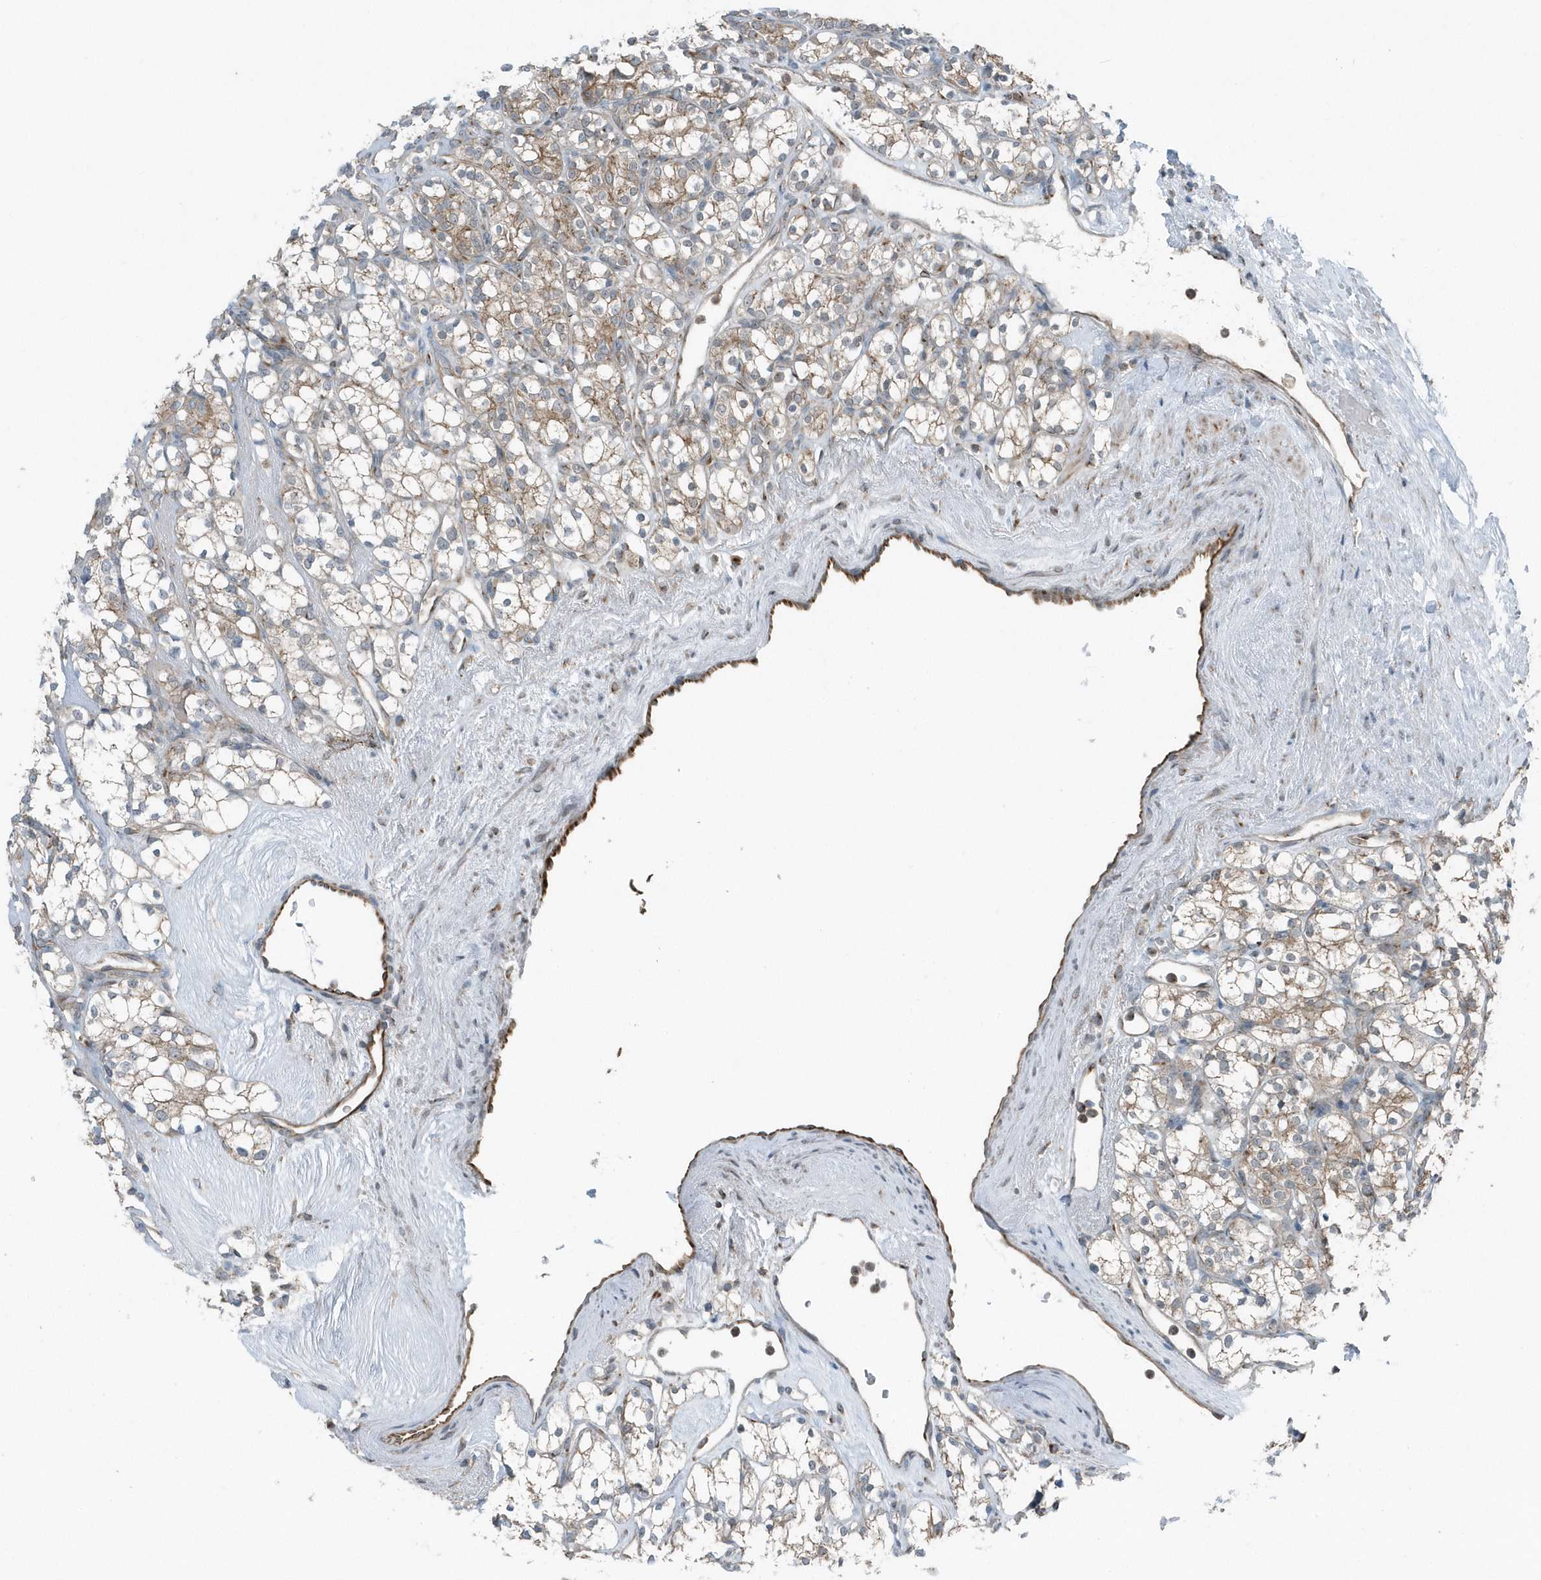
{"staining": {"intensity": "weak", "quantity": "25%-75%", "location": "cytoplasmic/membranous"}, "tissue": "renal cancer", "cell_type": "Tumor cells", "image_type": "cancer", "snomed": [{"axis": "morphology", "description": "Adenocarcinoma, NOS"}, {"axis": "topography", "description": "Kidney"}], "caption": "The histopathology image shows staining of adenocarcinoma (renal), revealing weak cytoplasmic/membranous protein expression (brown color) within tumor cells.", "gene": "GCC2", "patient": {"sex": "male", "age": 77}}